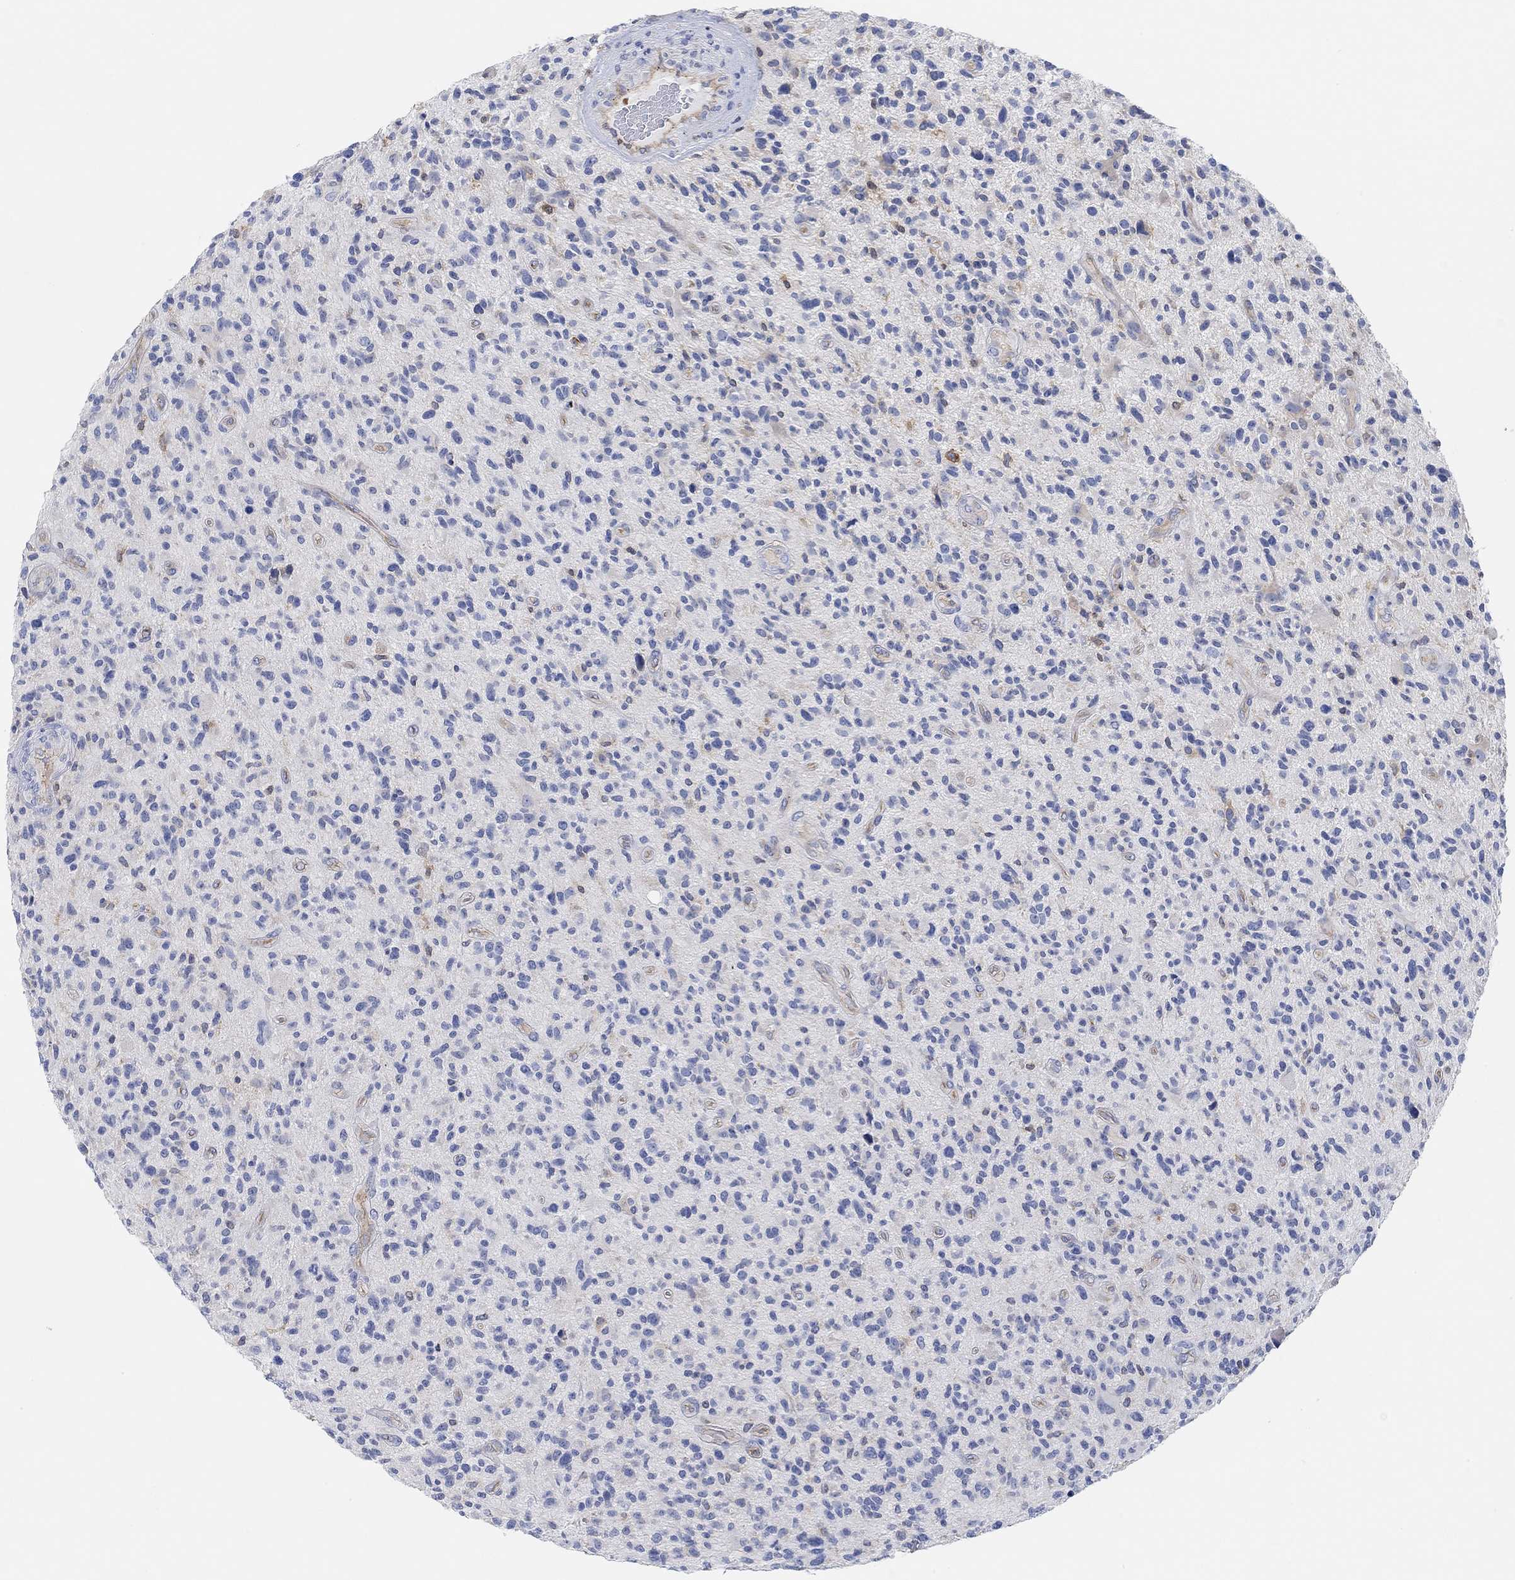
{"staining": {"intensity": "negative", "quantity": "none", "location": "none"}, "tissue": "glioma", "cell_type": "Tumor cells", "image_type": "cancer", "snomed": [{"axis": "morphology", "description": "Glioma, malignant, High grade"}, {"axis": "topography", "description": "Brain"}], "caption": "Malignant high-grade glioma was stained to show a protein in brown. There is no significant positivity in tumor cells. (Brightfield microscopy of DAB immunohistochemistry (IHC) at high magnification).", "gene": "RGS1", "patient": {"sex": "male", "age": 47}}